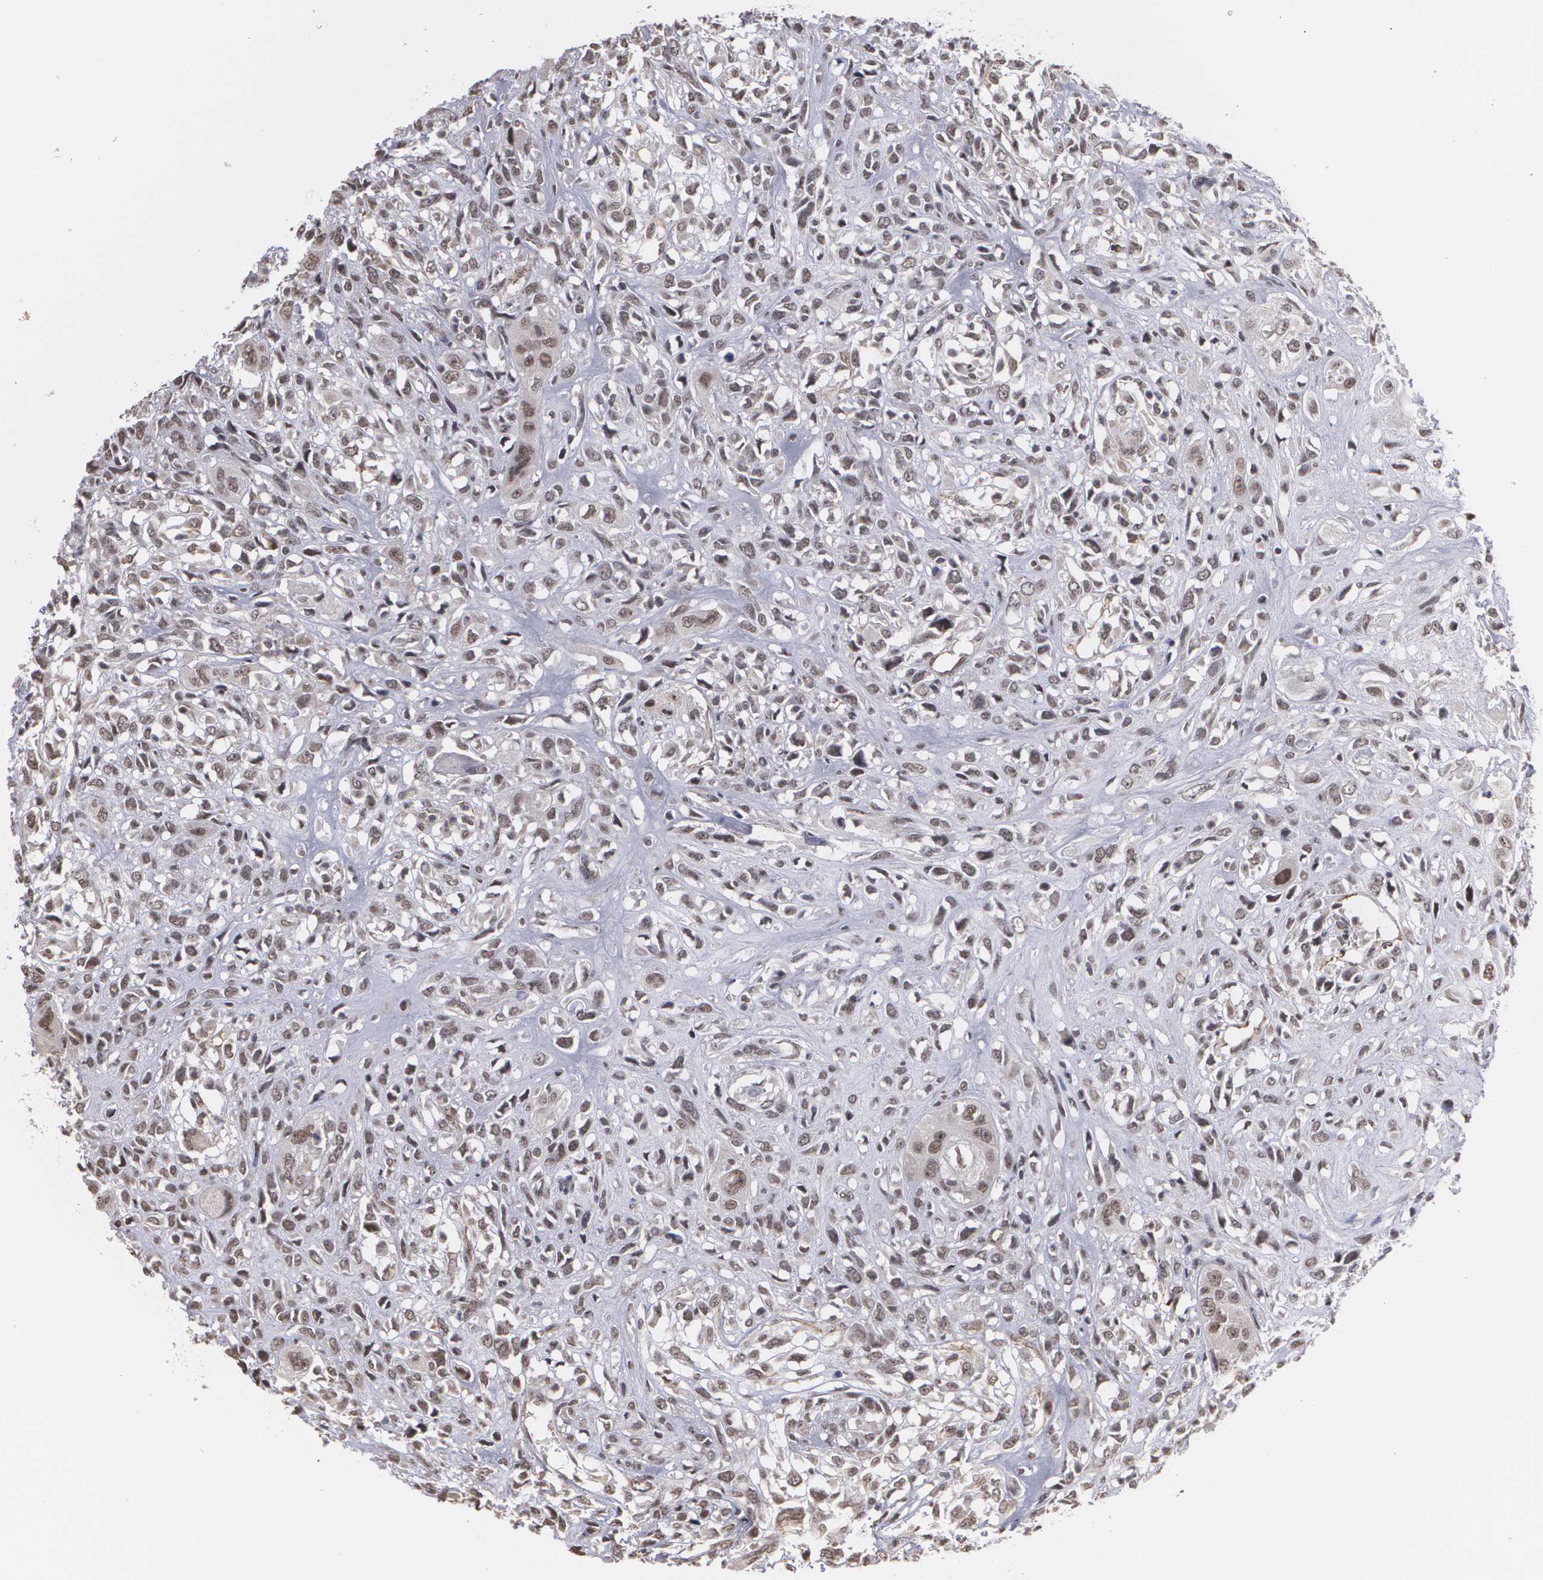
{"staining": {"intensity": "weak", "quantity": ">75%", "location": "nuclear"}, "tissue": "head and neck cancer", "cell_type": "Tumor cells", "image_type": "cancer", "snomed": [{"axis": "morphology", "description": "Neoplasm, malignant, NOS"}, {"axis": "topography", "description": "Salivary gland"}, {"axis": "topography", "description": "Head-Neck"}], "caption": "IHC (DAB (3,3'-diaminobenzidine)) staining of head and neck cancer (malignant neoplasm) reveals weak nuclear protein staining in about >75% of tumor cells. The staining was performed using DAB (3,3'-diaminobenzidine) to visualize the protein expression in brown, while the nuclei were stained in blue with hematoxylin (Magnification: 20x).", "gene": "ZNF75A", "patient": {"sex": "male", "age": 43}}